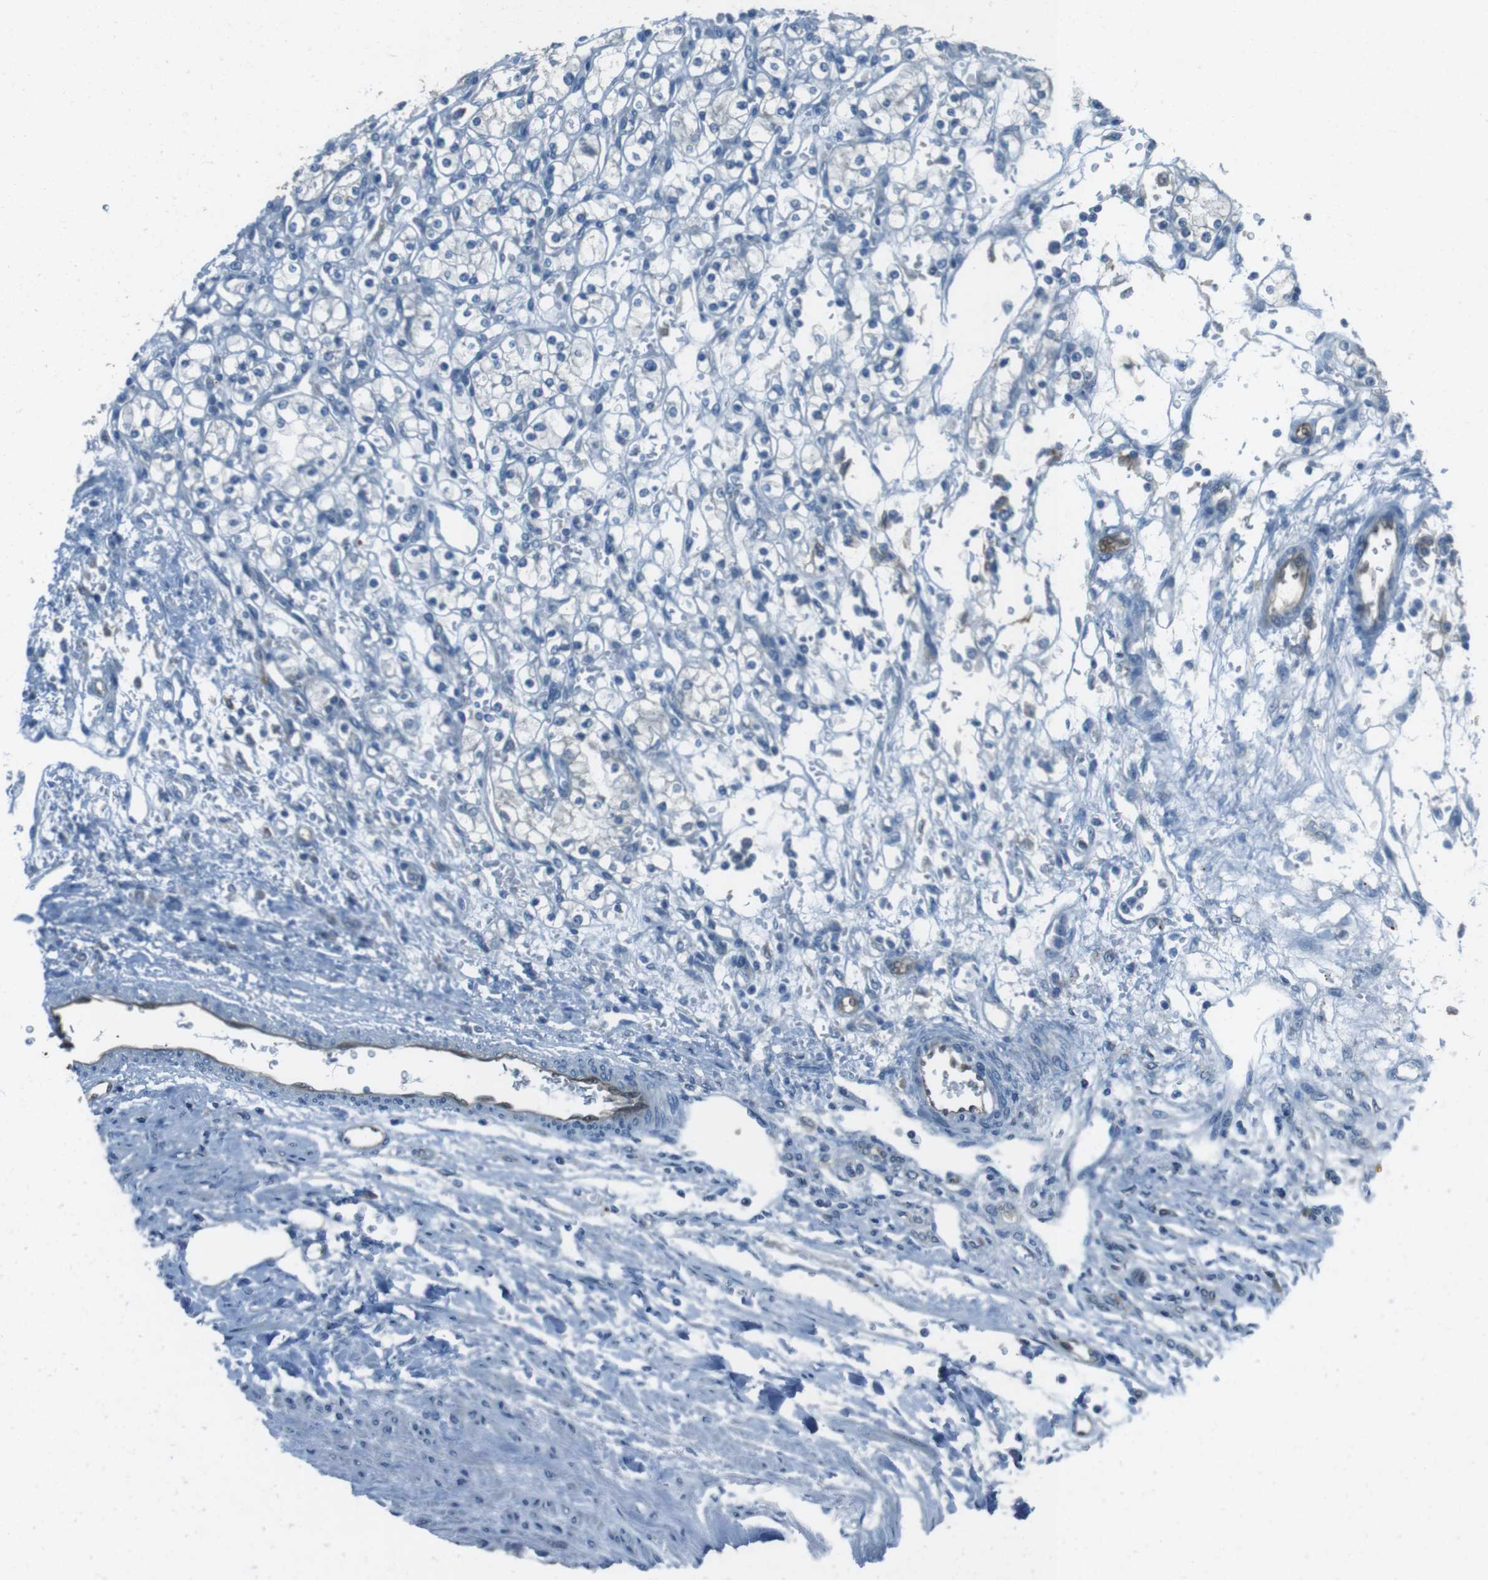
{"staining": {"intensity": "negative", "quantity": "none", "location": "none"}, "tissue": "renal cancer", "cell_type": "Tumor cells", "image_type": "cancer", "snomed": [{"axis": "morphology", "description": "Normal tissue, NOS"}, {"axis": "morphology", "description": "Adenocarcinoma, NOS"}, {"axis": "topography", "description": "Kidney"}], "caption": "The immunohistochemistry image has no significant positivity in tumor cells of renal cancer (adenocarcinoma) tissue. (DAB IHC with hematoxylin counter stain).", "gene": "MFAP3", "patient": {"sex": "female", "age": 55}}